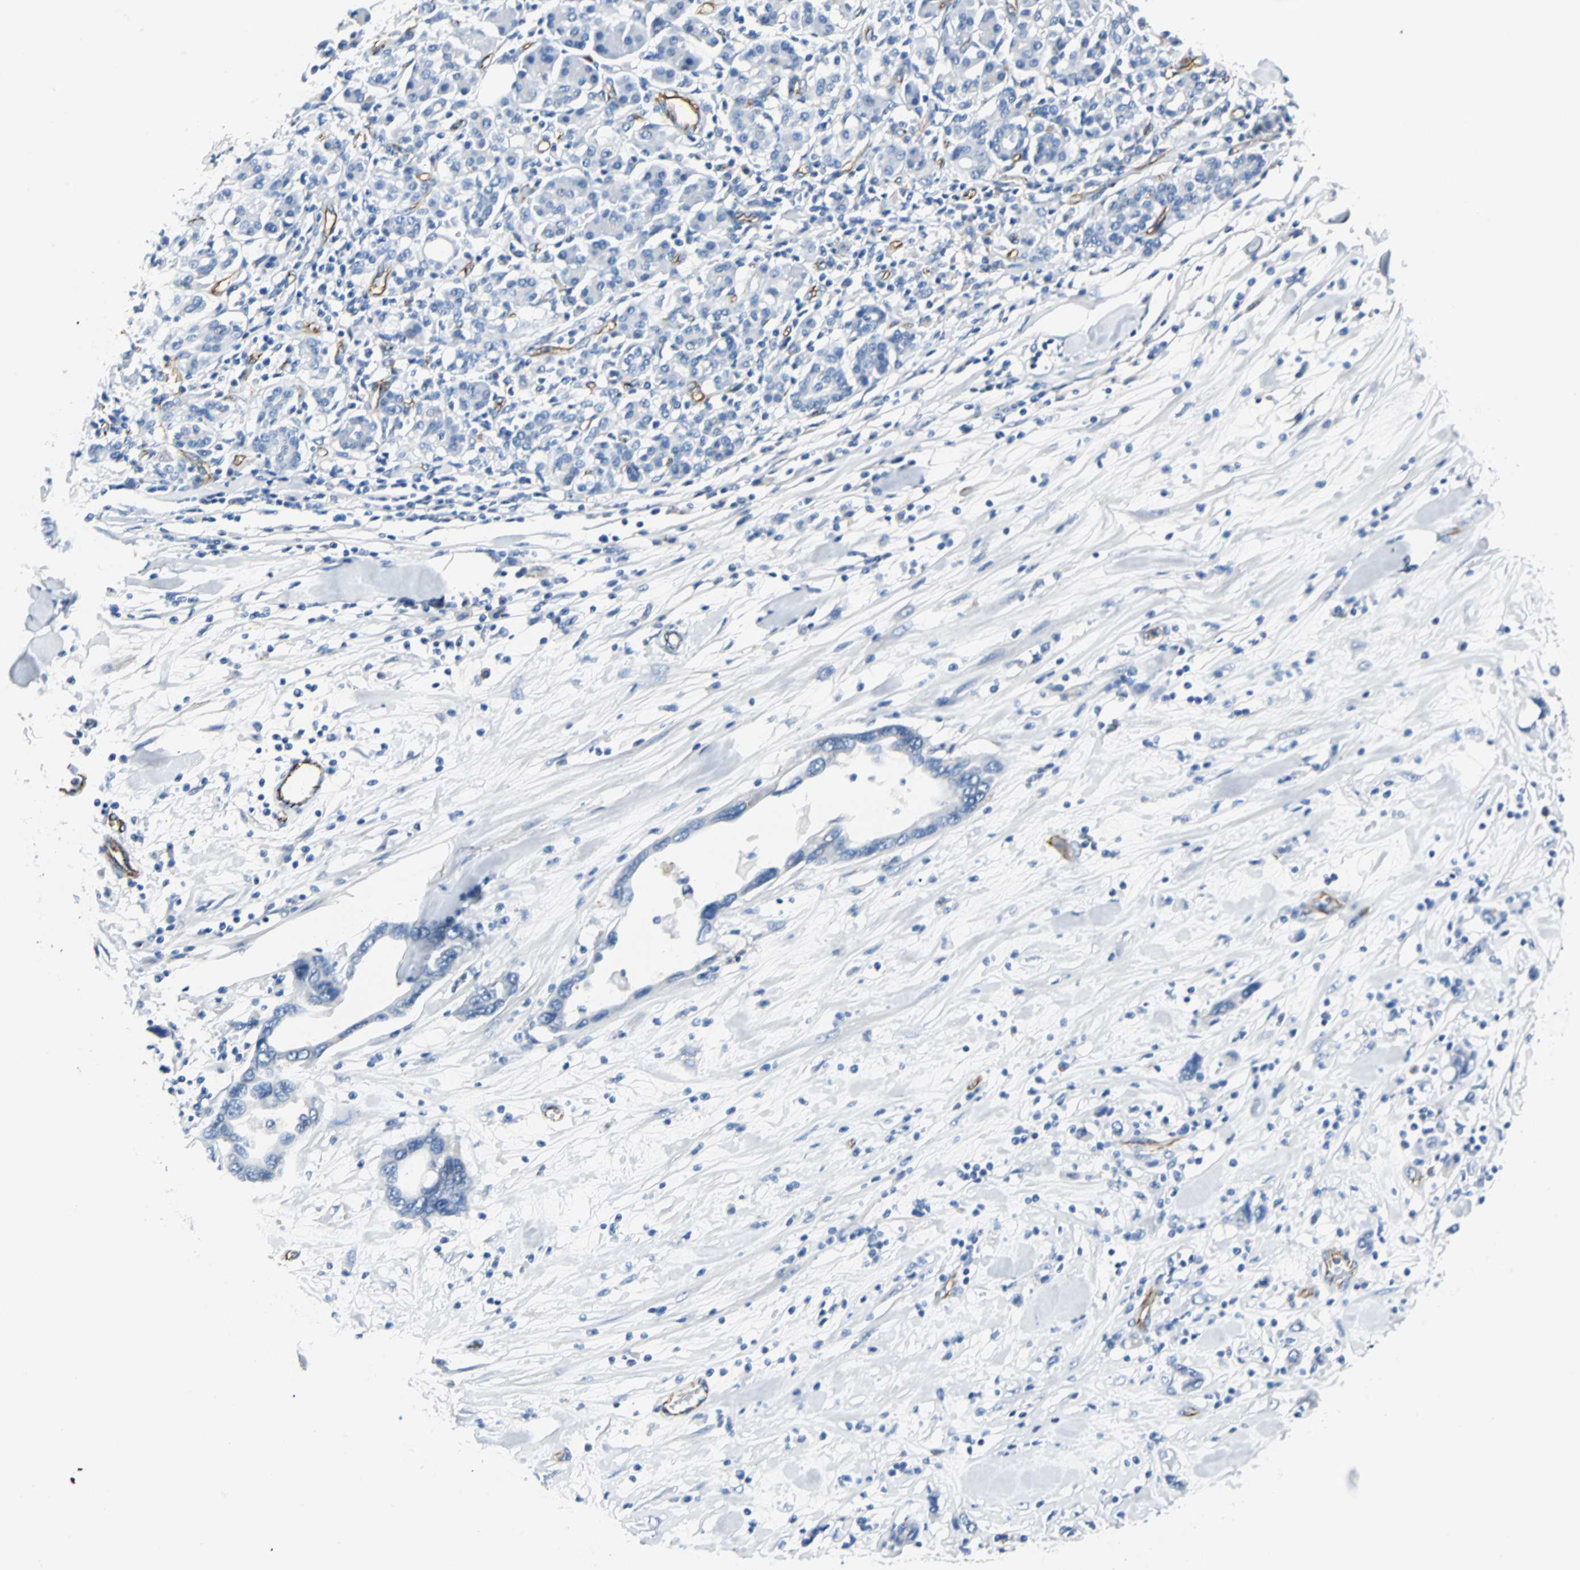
{"staining": {"intensity": "negative", "quantity": "none", "location": "none"}, "tissue": "pancreatic cancer", "cell_type": "Tumor cells", "image_type": "cancer", "snomed": [{"axis": "morphology", "description": "Adenocarcinoma, NOS"}, {"axis": "topography", "description": "Pancreas"}], "caption": "Tumor cells are negative for brown protein staining in pancreatic cancer.", "gene": "VPS9D1", "patient": {"sex": "female", "age": 57}}